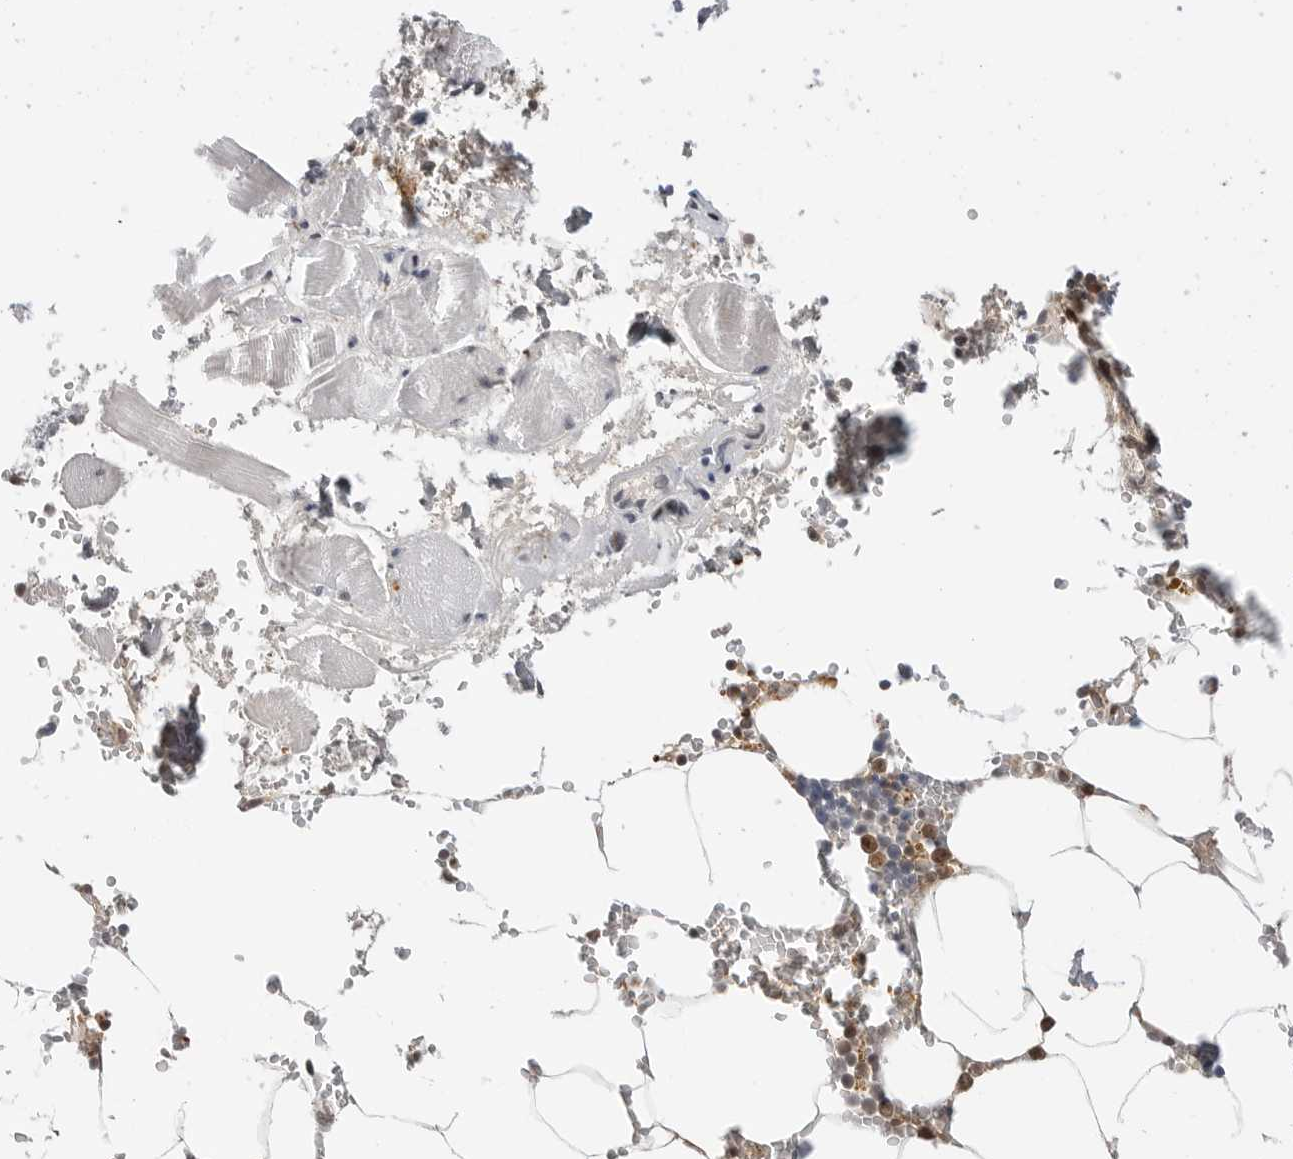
{"staining": {"intensity": "strong", "quantity": "25%-75%", "location": "nuclear"}, "tissue": "bone marrow", "cell_type": "Hematopoietic cells", "image_type": "normal", "snomed": [{"axis": "morphology", "description": "Normal tissue, NOS"}, {"axis": "topography", "description": "Bone marrow"}], "caption": "Bone marrow stained with DAB (3,3'-diaminobenzidine) IHC demonstrates high levels of strong nuclear staining in approximately 25%-75% of hematopoietic cells.", "gene": "C8orf33", "patient": {"sex": "male", "age": 70}}